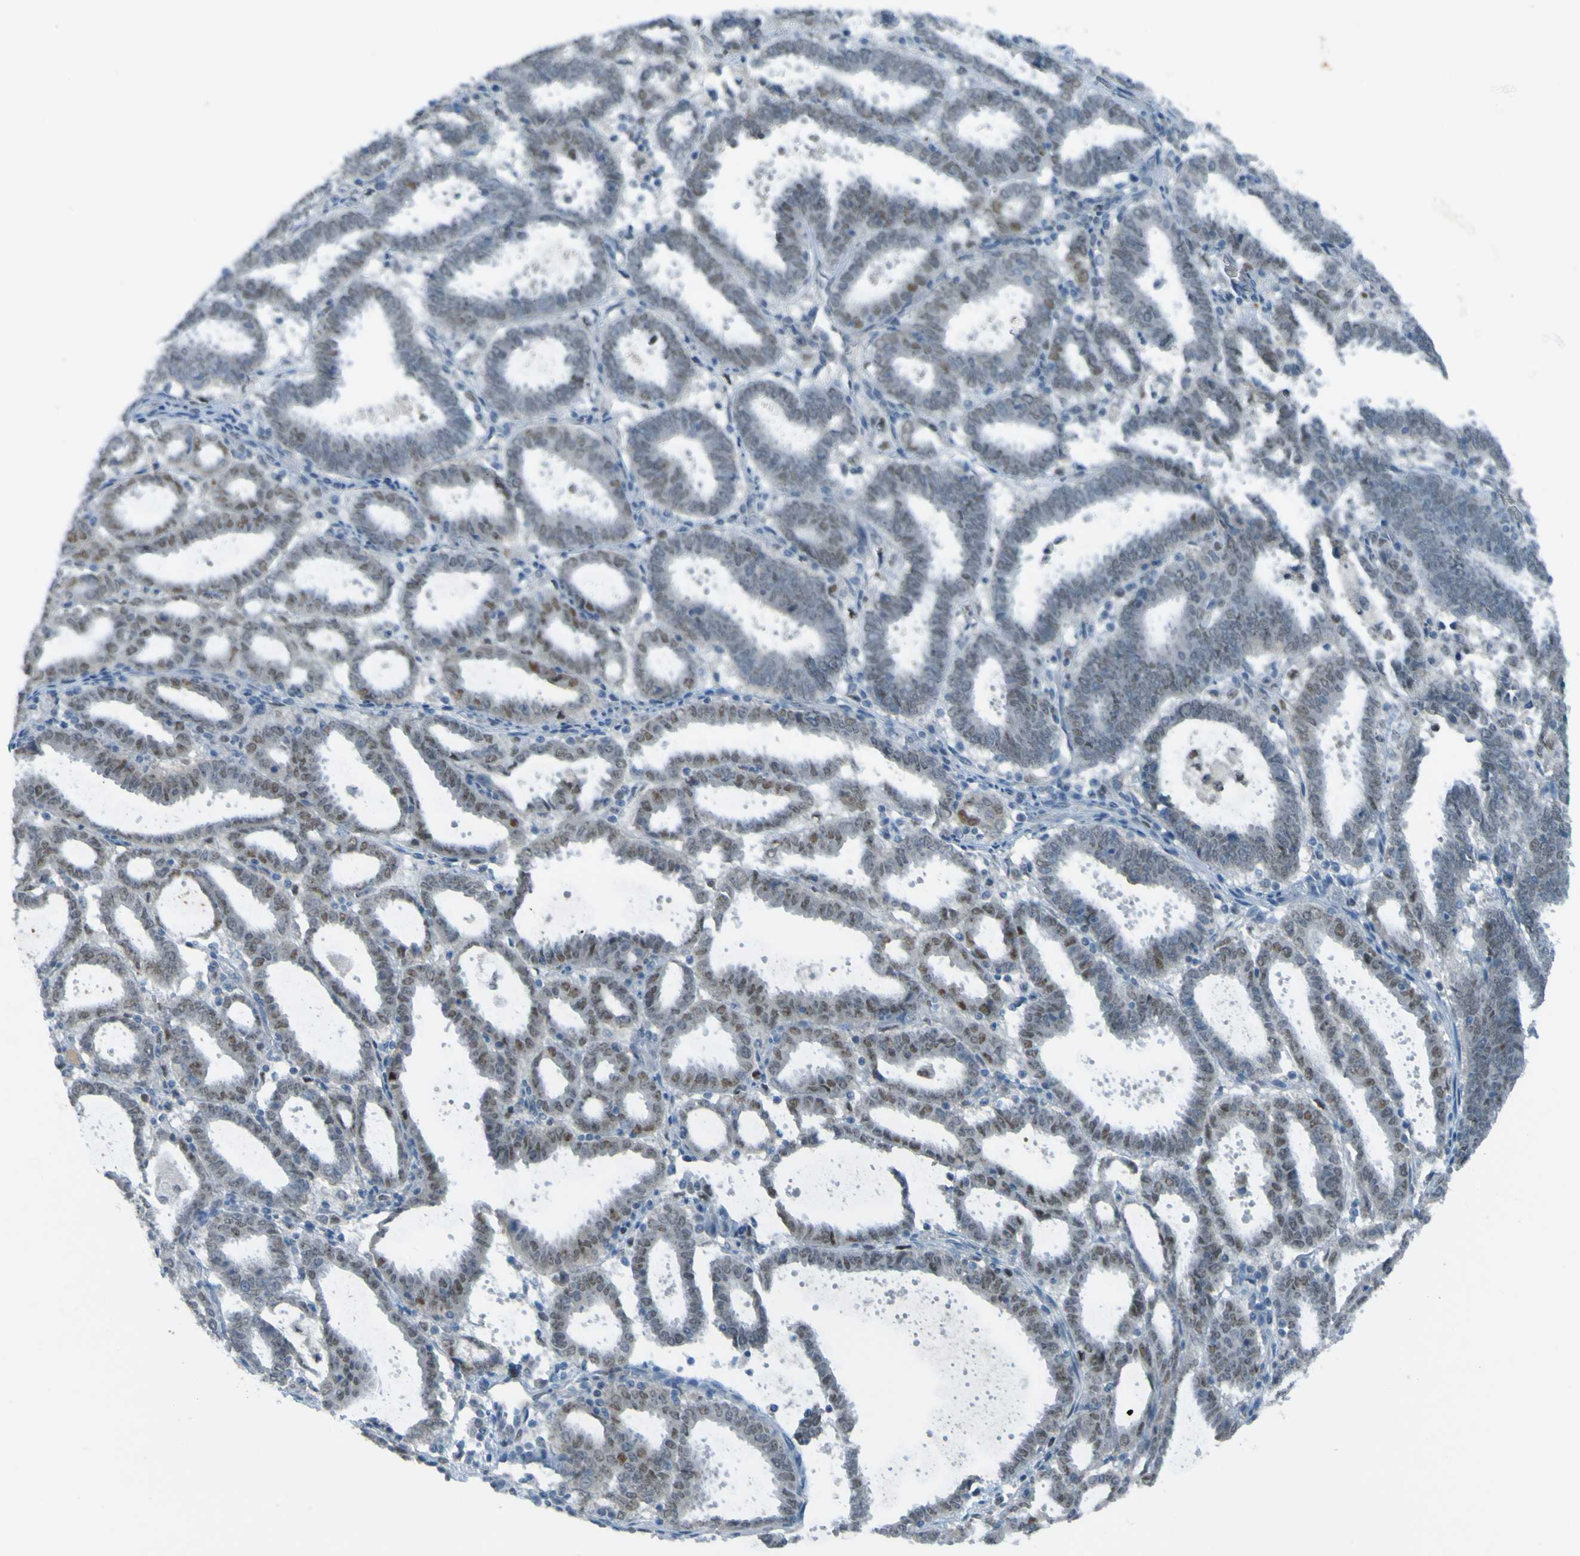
{"staining": {"intensity": "negative", "quantity": "none", "location": "none"}, "tissue": "endometrial cancer", "cell_type": "Tumor cells", "image_type": "cancer", "snomed": [{"axis": "morphology", "description": "Adenocarcinoma, NOS"}, {"axis": "topography", "description": "Uterus"}], "caption": "This is an IHC image of human endometrial cancer. There is no positivity in tumor cells.", "gene": "USP36", "patient": {"sex": "female", "age": 83}}